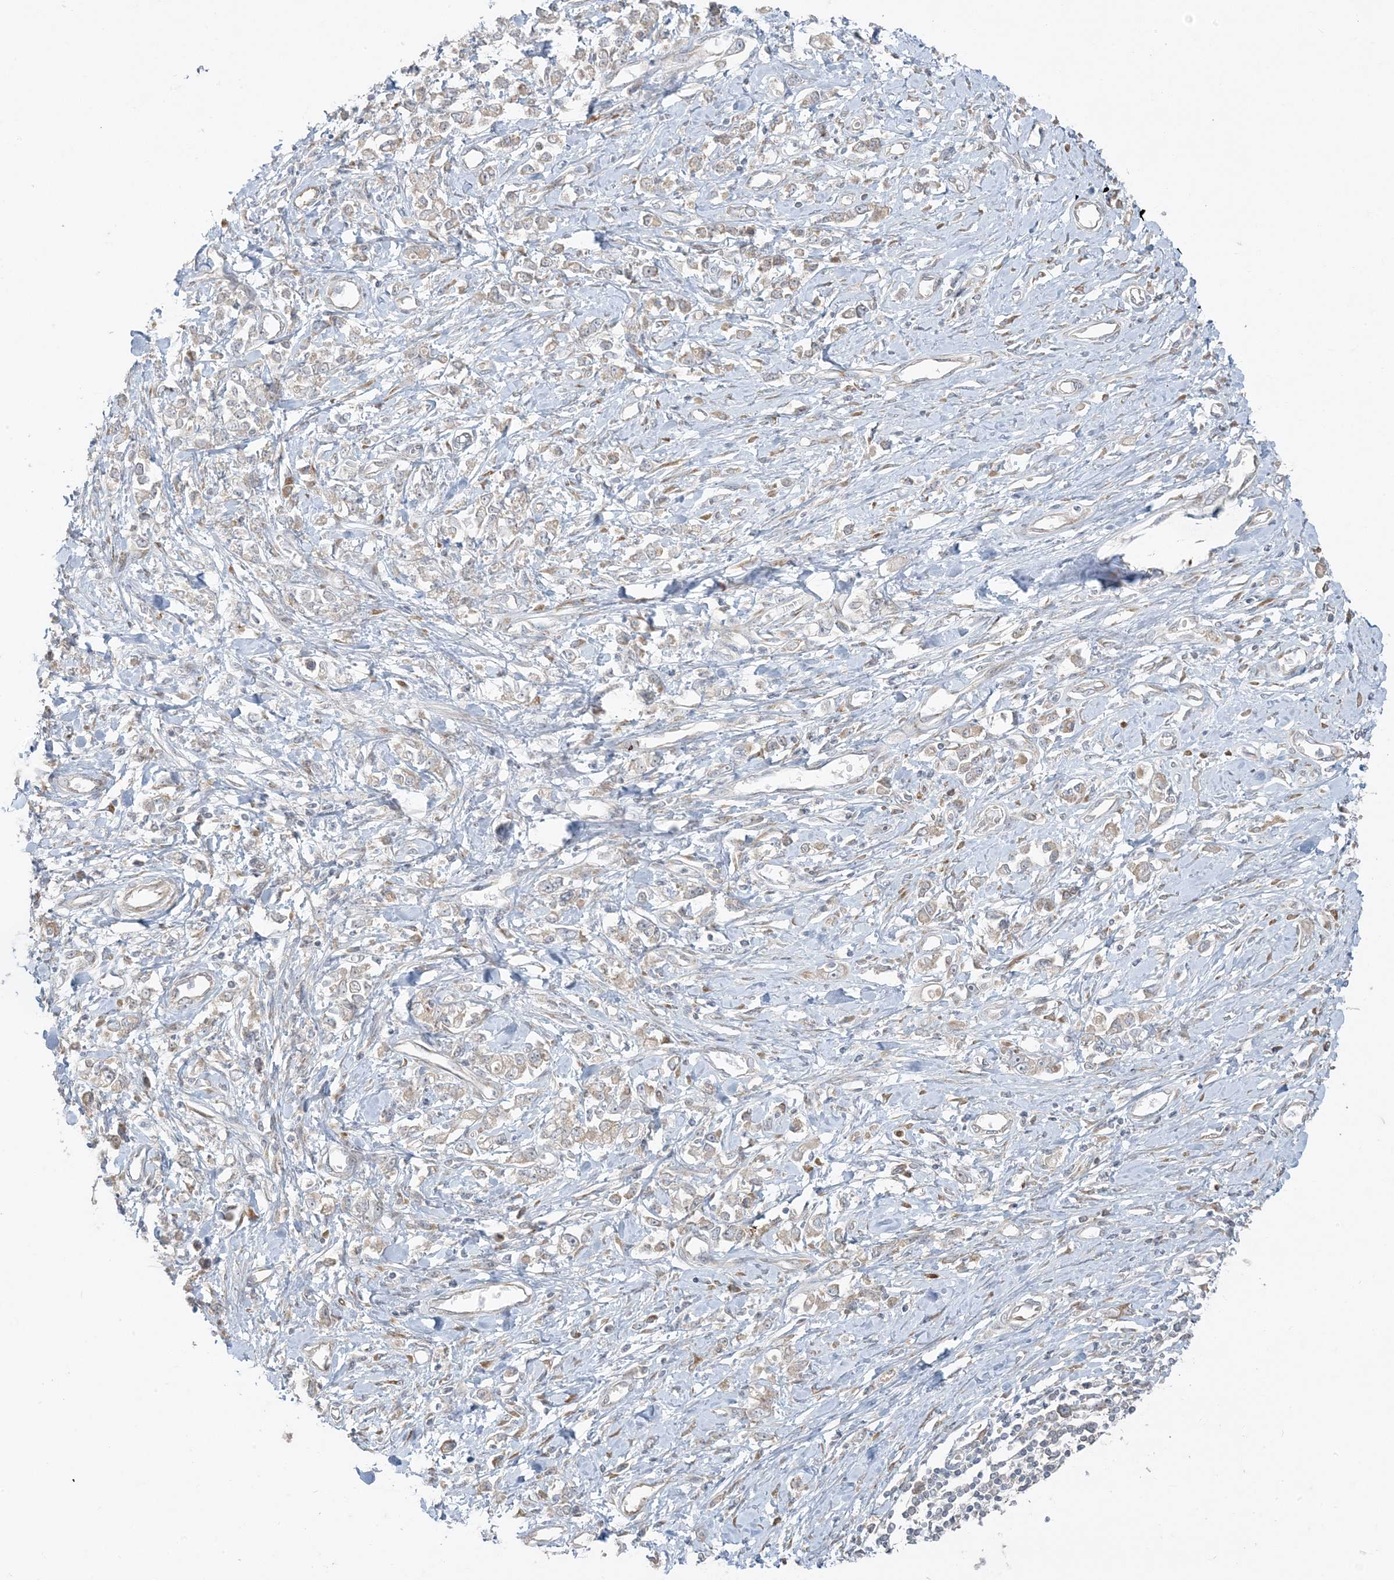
{"staining": {"intensity": "weak", "quantity": "<25%", "location": "cytoplasmic/membranous"}, "tissue": "stomach cancer", "cell_type": "Tumor cells", "image_type": "cancer", "snomed": [{"axis": "morphology", "description": "Adenocarcinoma, NOS"}, {"axis": "topography", "description": "Stomach"}], "caption": "The histopathology image shows no staining of tumor cells in stomach adenocarcinoma. (DAB (3,3'-diaminobenzidine) immunohistochemistry (IHC), high magnification).", "gene": "ZNF263", "patient": {"sex": "female", "age": 76}}